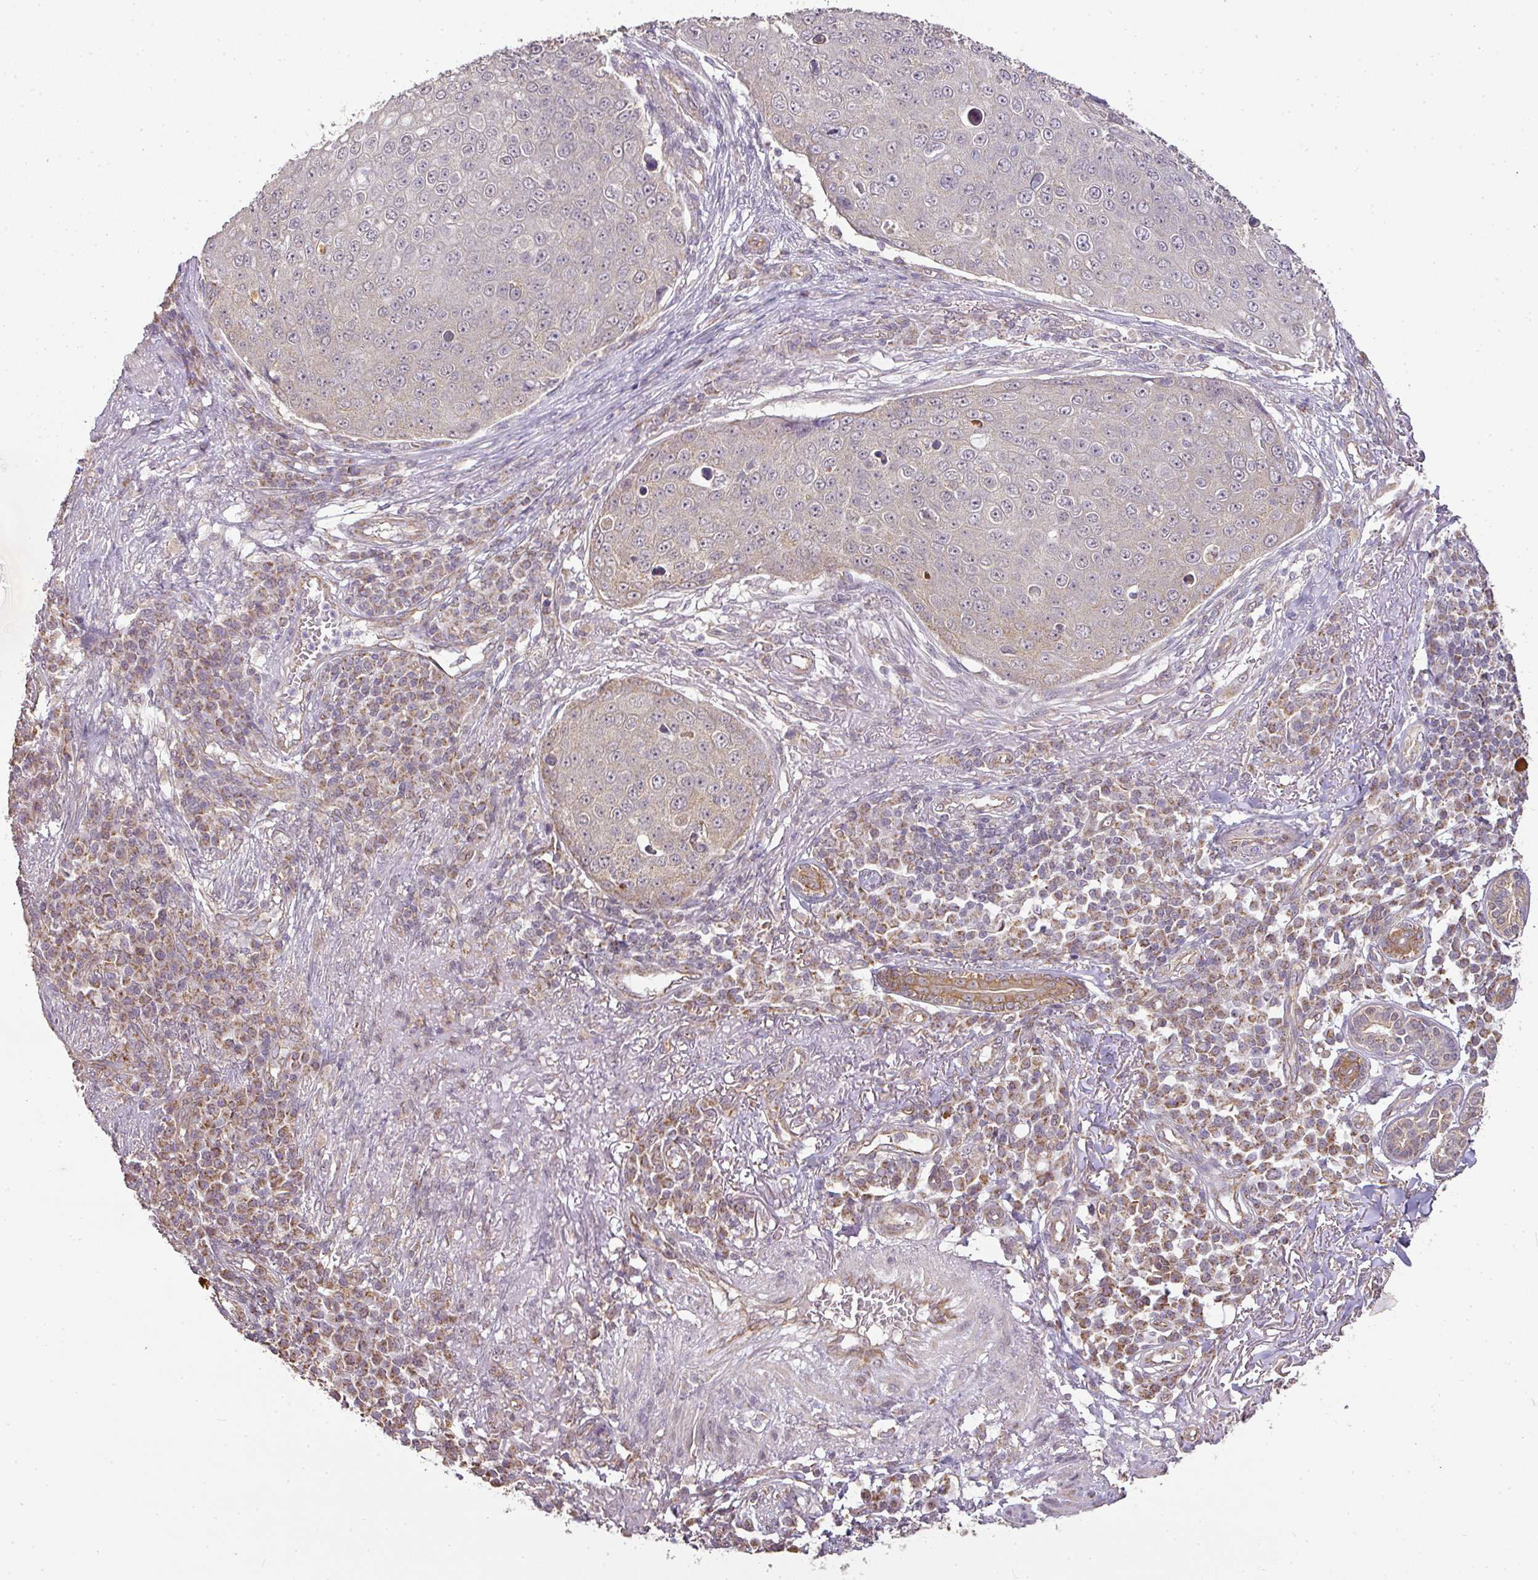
{"staining": {"intensity": "weak", "quantity": "<25%", "location": "cytoplasmic/membranous"}, "tissue": "skin cancer", "cell_type": "Tumor cells", "image_type": "cancer", "snomed": [{"axis": "morphology", "description": "Squamous cell carcinoma, NOS"}, {"axis": "topography", "description": "Skin"}], "caption": "Human squamous cell carcinoma (skin) stained for a protein using IHC shows no expression in tumor cells.", "gene": "MYOM2", "patient": {"sex": "male", "age": 71}}